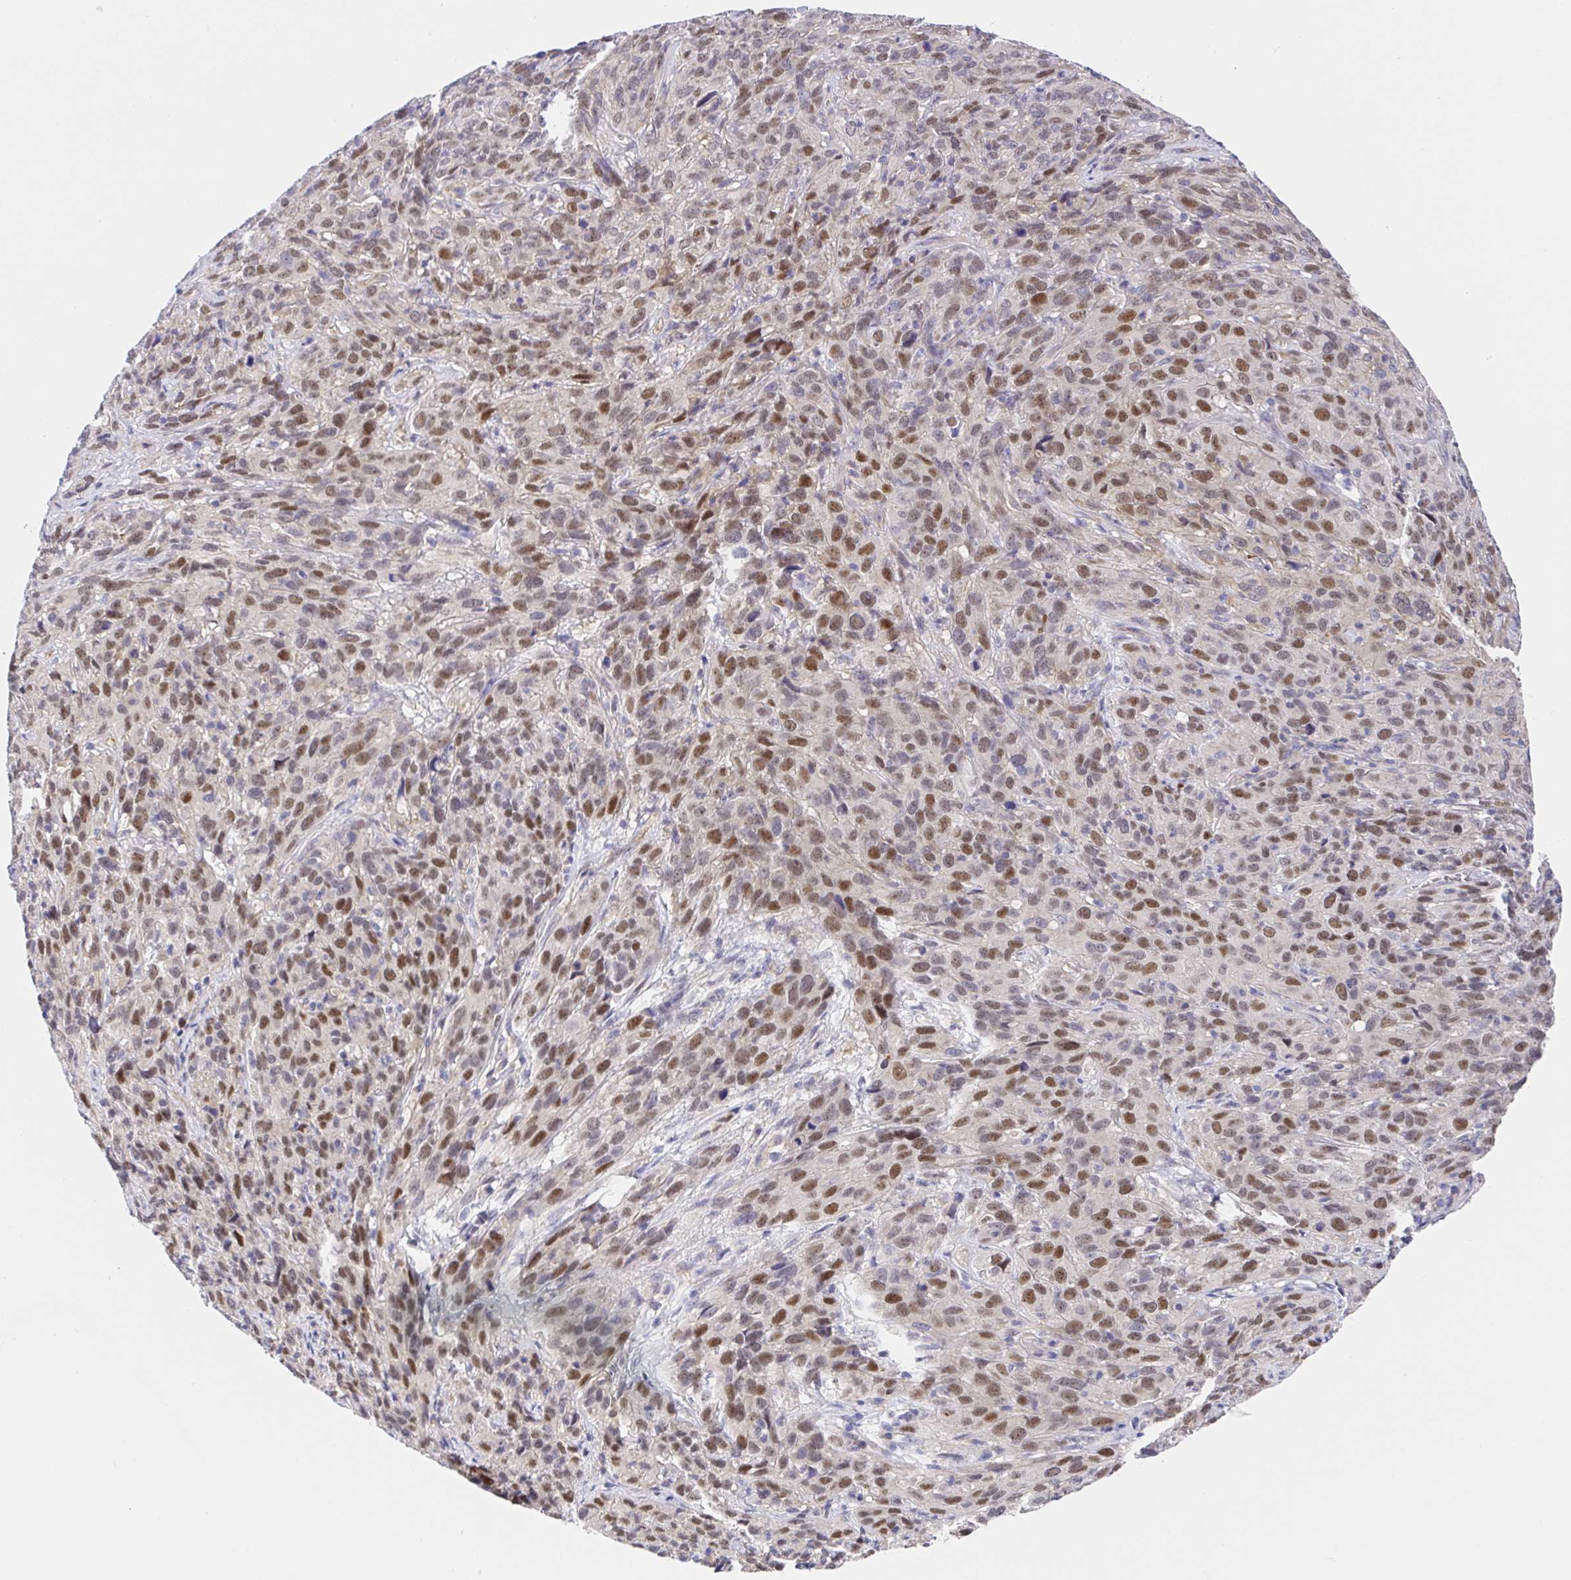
{"staining": {"intensity": "moderate", "quantity": ">75%", "location": "nuclear"}, "tissue": "cervical cancer", "cell_type": "Tumor cells", "image_type": "cancer", "snomed": [{"axis": "morphology", "description": "Squamous cell carcinoma, NOS"}, {"axis": "topography", "description": "Cervix"}], "caption": "A photomicrograph of human cervical squamous cell carcinoma stained for a protein displays moderate nuclear brown staining in tumor cells.", "gene": "TIMELESS", "patient": {"sex": "female", "age": 51}}